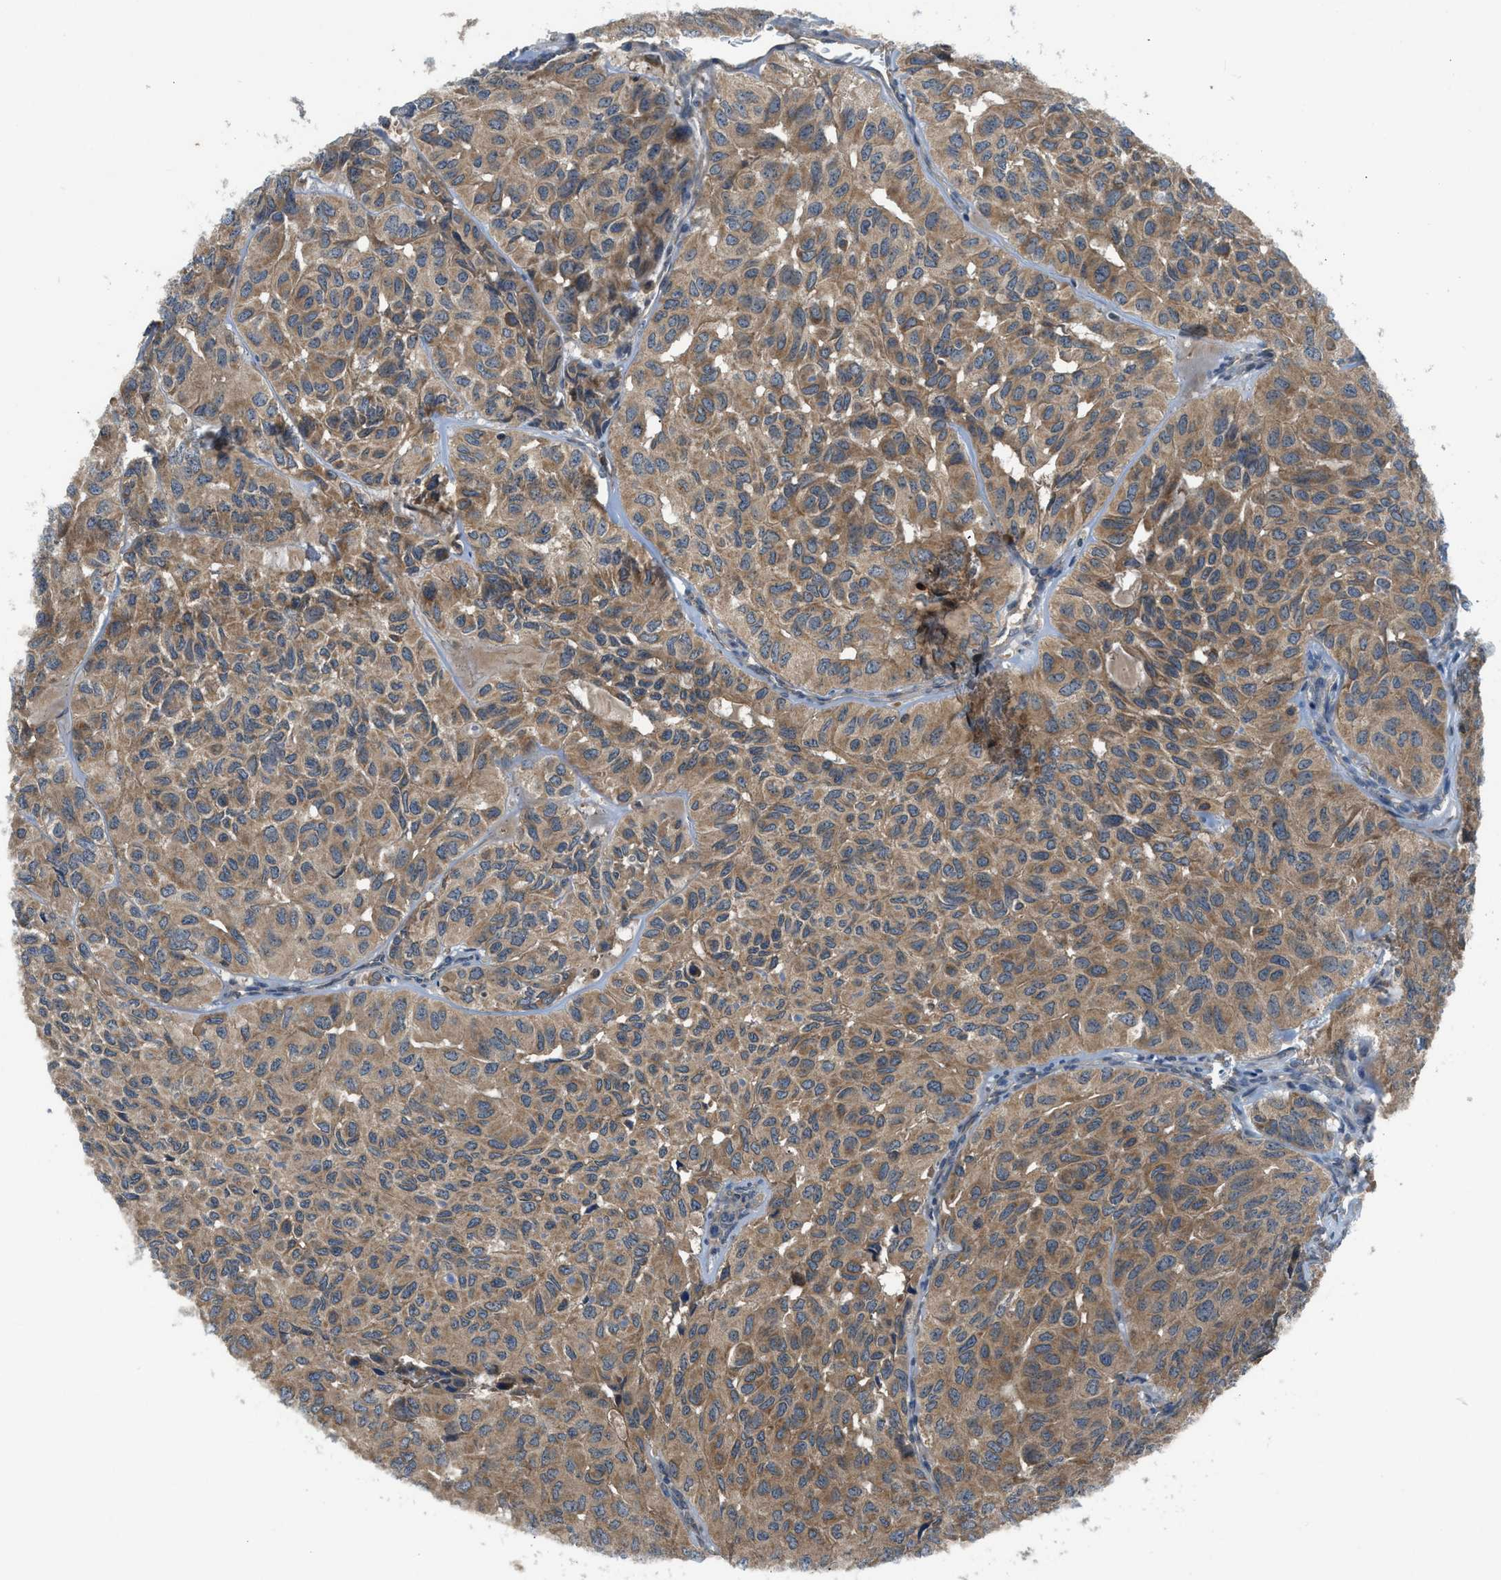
{"staining": {"intensity": "moderate", "quantity": ">75%", "location": "cytoplasmic/membranous"}, "tissue": "head and neck cancer", "cell_type": "Tumor cells", "image_type": "cancer", "snomed": [{"axis": "morphology", "description": "Adenocarcinoma, NOS"}, {"axis": "topography", "description": "Salivary gland, NOS"}, {"axis": "topography", "description": "Head-Neck"}], "caption": "A brown stain labels moderate cytoplasmic/membranous positivity of a protein in adenocarcinoma (head and neck) tumor cells. (DAB IHC with brightfield microscopy, high magnification).", "gene": "PAFAH2", "patient": {"sex": "female", "age": 76}}